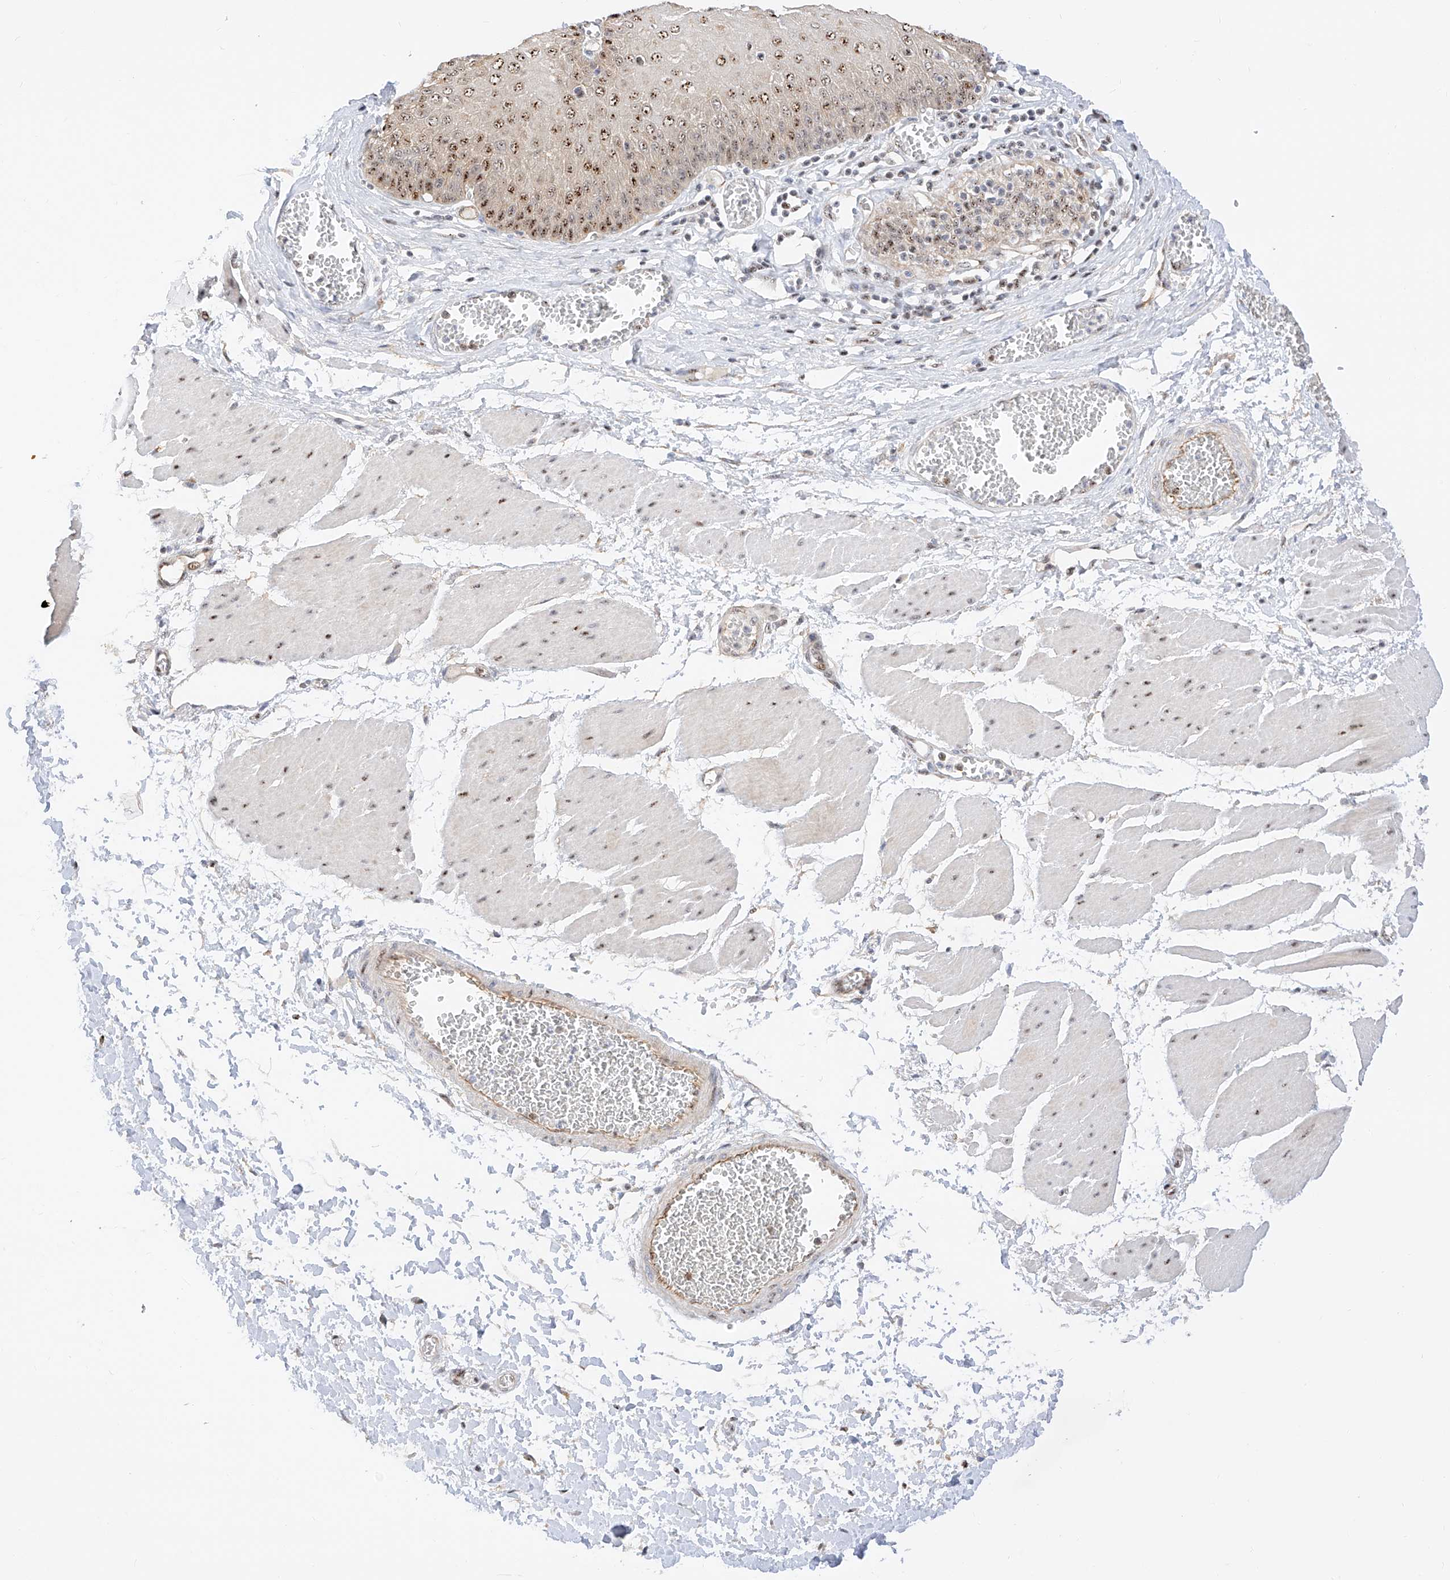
{"staining": {"intensity": "strong", "quantity": ">75%", "location": "nuclear"}, "tissue": "esophagus", "cell_type": "Squamous epithelial cells", "image_type": "normal", "snomed": [{"axis": "morphology", "description": "Normal tissue, NOS"}, {"axis": "topography", "description": "Esophagus"}], "caption": "Squamous epithelial cells show strong nuclear positivity in approximately >75% of cells in unremarkable esophagus.", "gene": "ATXN7L2", "patient": {"sex": "male", "age": 60}}